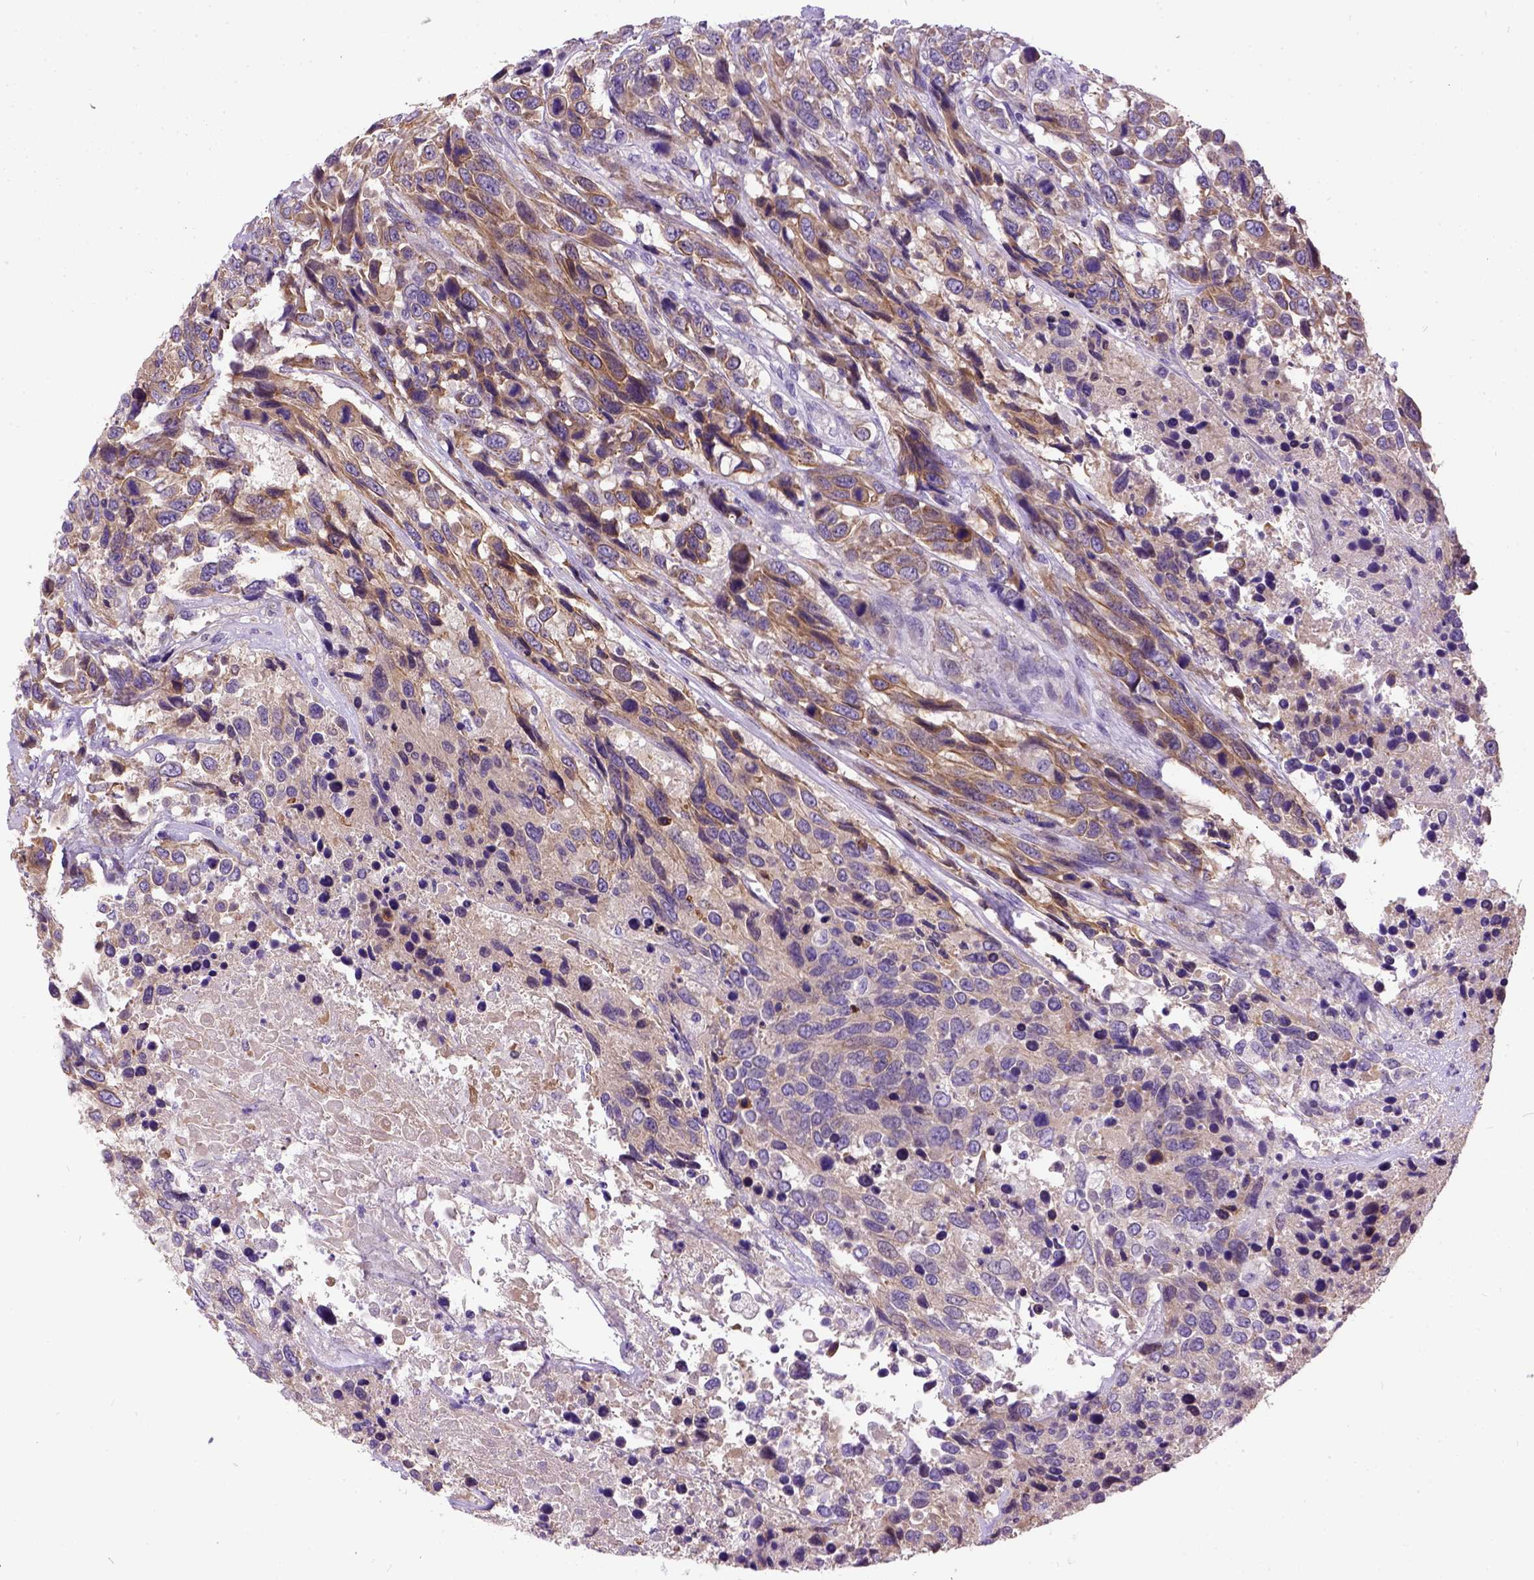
{"staining": {"intensity": "weak", "quantity": ">75%", "location": "cytoplasmic/membranous"}, "tissue": "urothelial cancer", "cell_type": "Tumor cells", "image_type": "cancer", "snomed": [{"axis": "morphology", "description": "Urothelial carcinoma, High grade"}, {"axis": "topography", "description": "Urinary bladder"}], "caption": "Human urothelial cancer stained for a protein (brown) exhibits weak cytoplasmic/membranous positive positivity in about >75% of tumor cells.", "gene": "NEK5", "patient": {"sex": "female", "age": 70}}